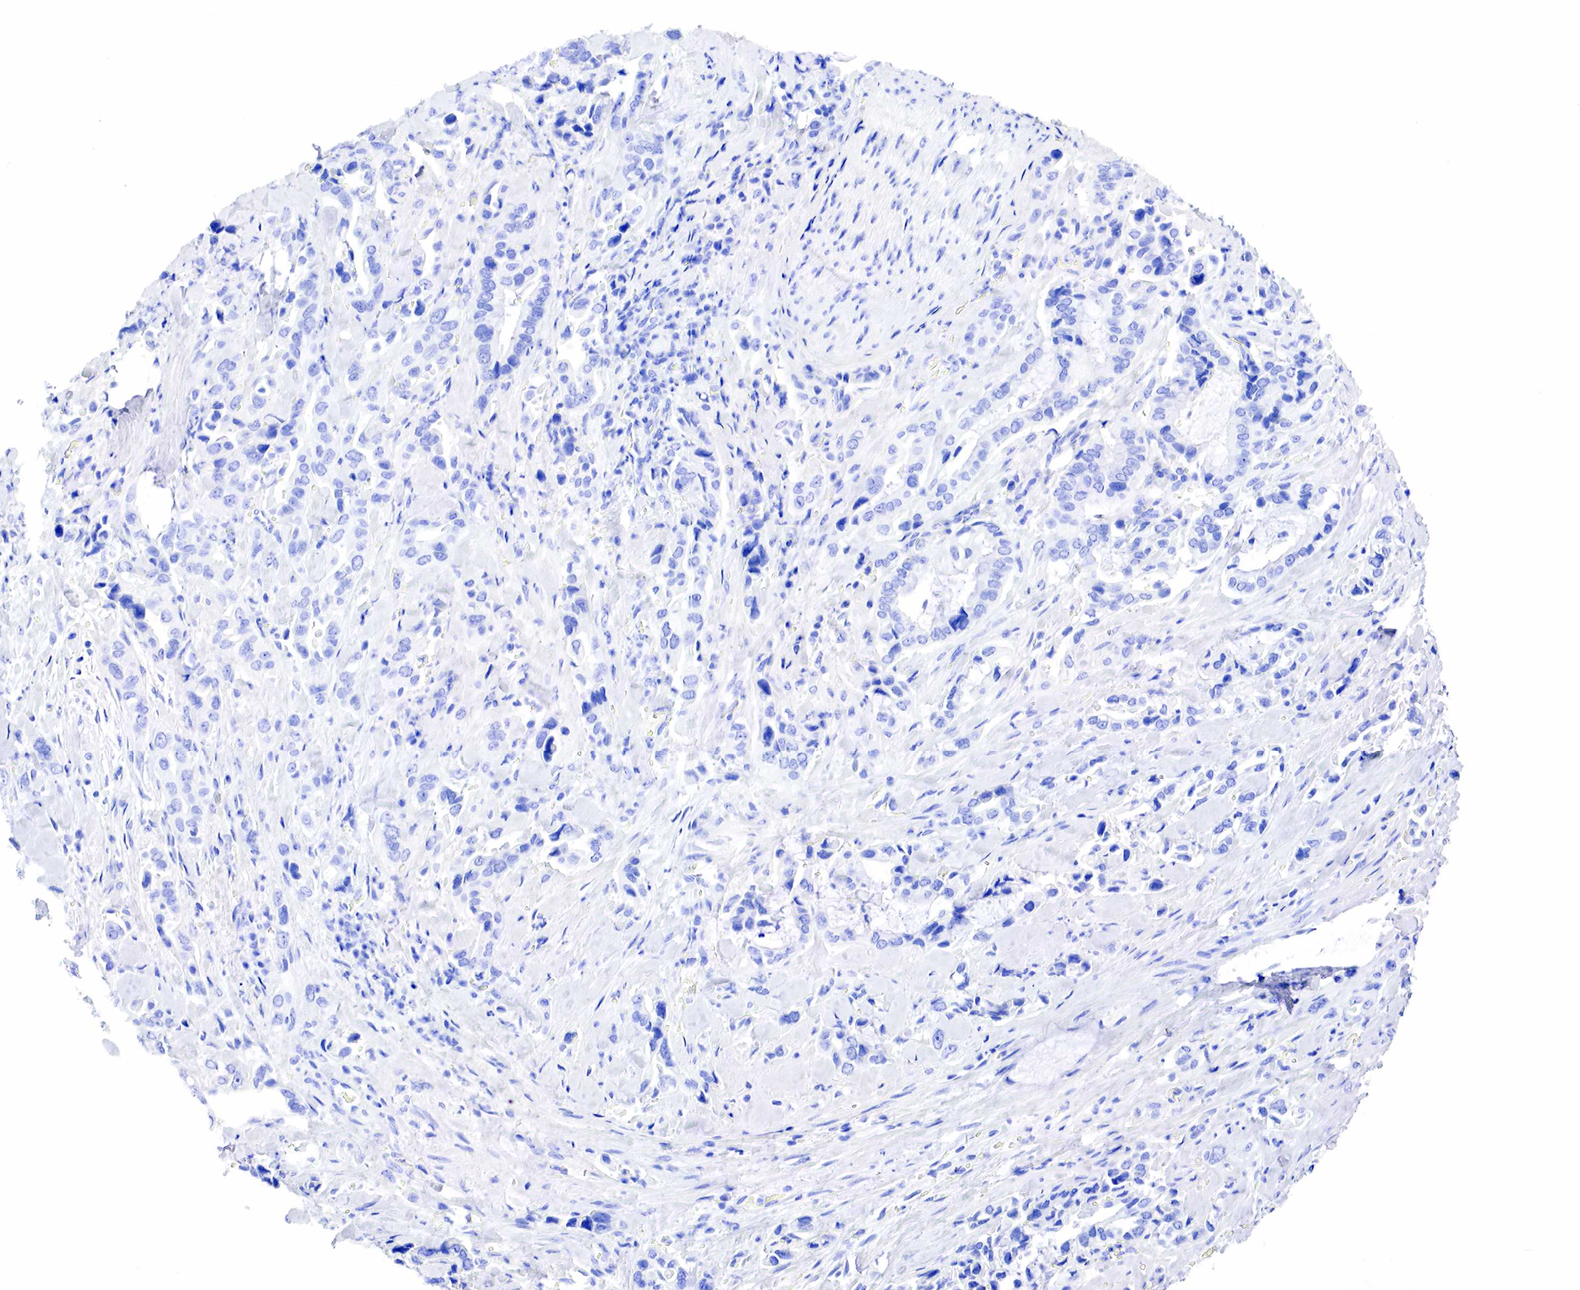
{"staining": {"intensity": "negative", "quantity": "none", "location": "none"}, "tissue": "pancreatic cancer", "cell_type": "Tumor cells", "image_type": "cancer", "snomed": [{"axis": "morphology", "description": "Adenocarcinoma, NOS"}, {"axis": "topography", "description": "Pancreas"}], "caption": "This is an IHC image of pancreatic cancer. There is no positivity in tumor cells.", "gene": "KLK3", "patient": {"sex": "male", "age": 69}}